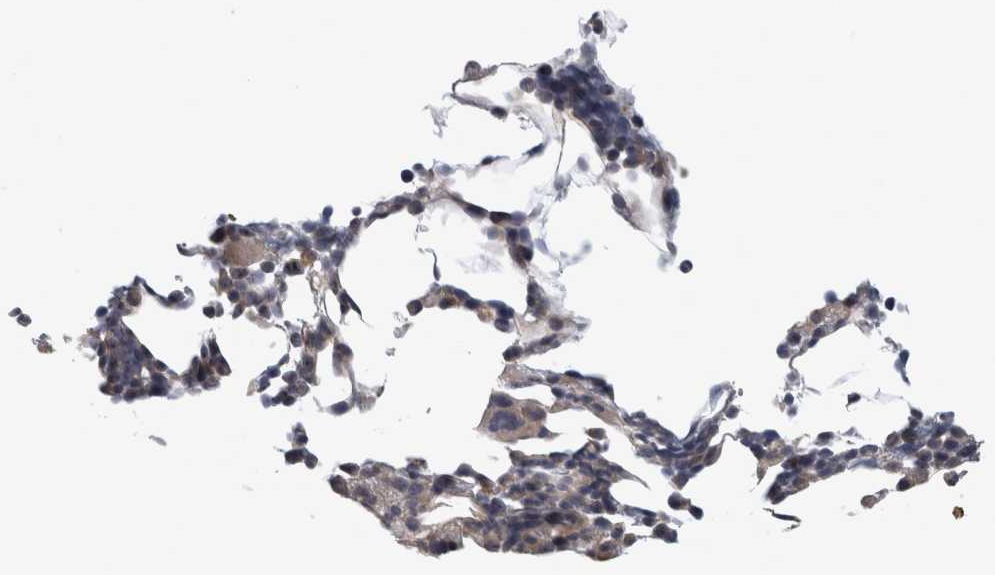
{"staining": {"intensity": "weak", "quantity": "<25%", "location": "cytoplasmic/membranous,nuclear"}, "tissue": "bone marrow", "cell_type": "Hematopoietic cells", "image_type": "normal", "snomed": [{"axis": "morphology", "description": "Normal tissue, NOS"}, {"axis": "morphology", "description": "Inflammation, NOS"}, {"axis": "topography", "description": "Bone marrow"}], "caption": "Histopathology image shows no significant protein expression in hematopoietic cells of unremarkable bone marrow. (DAB immunohistochemistry (IHC) visualized using brightfield microscopy, high magnification).", "gene": "RBM28", "patient": {"sex": "male", "age": 55}}